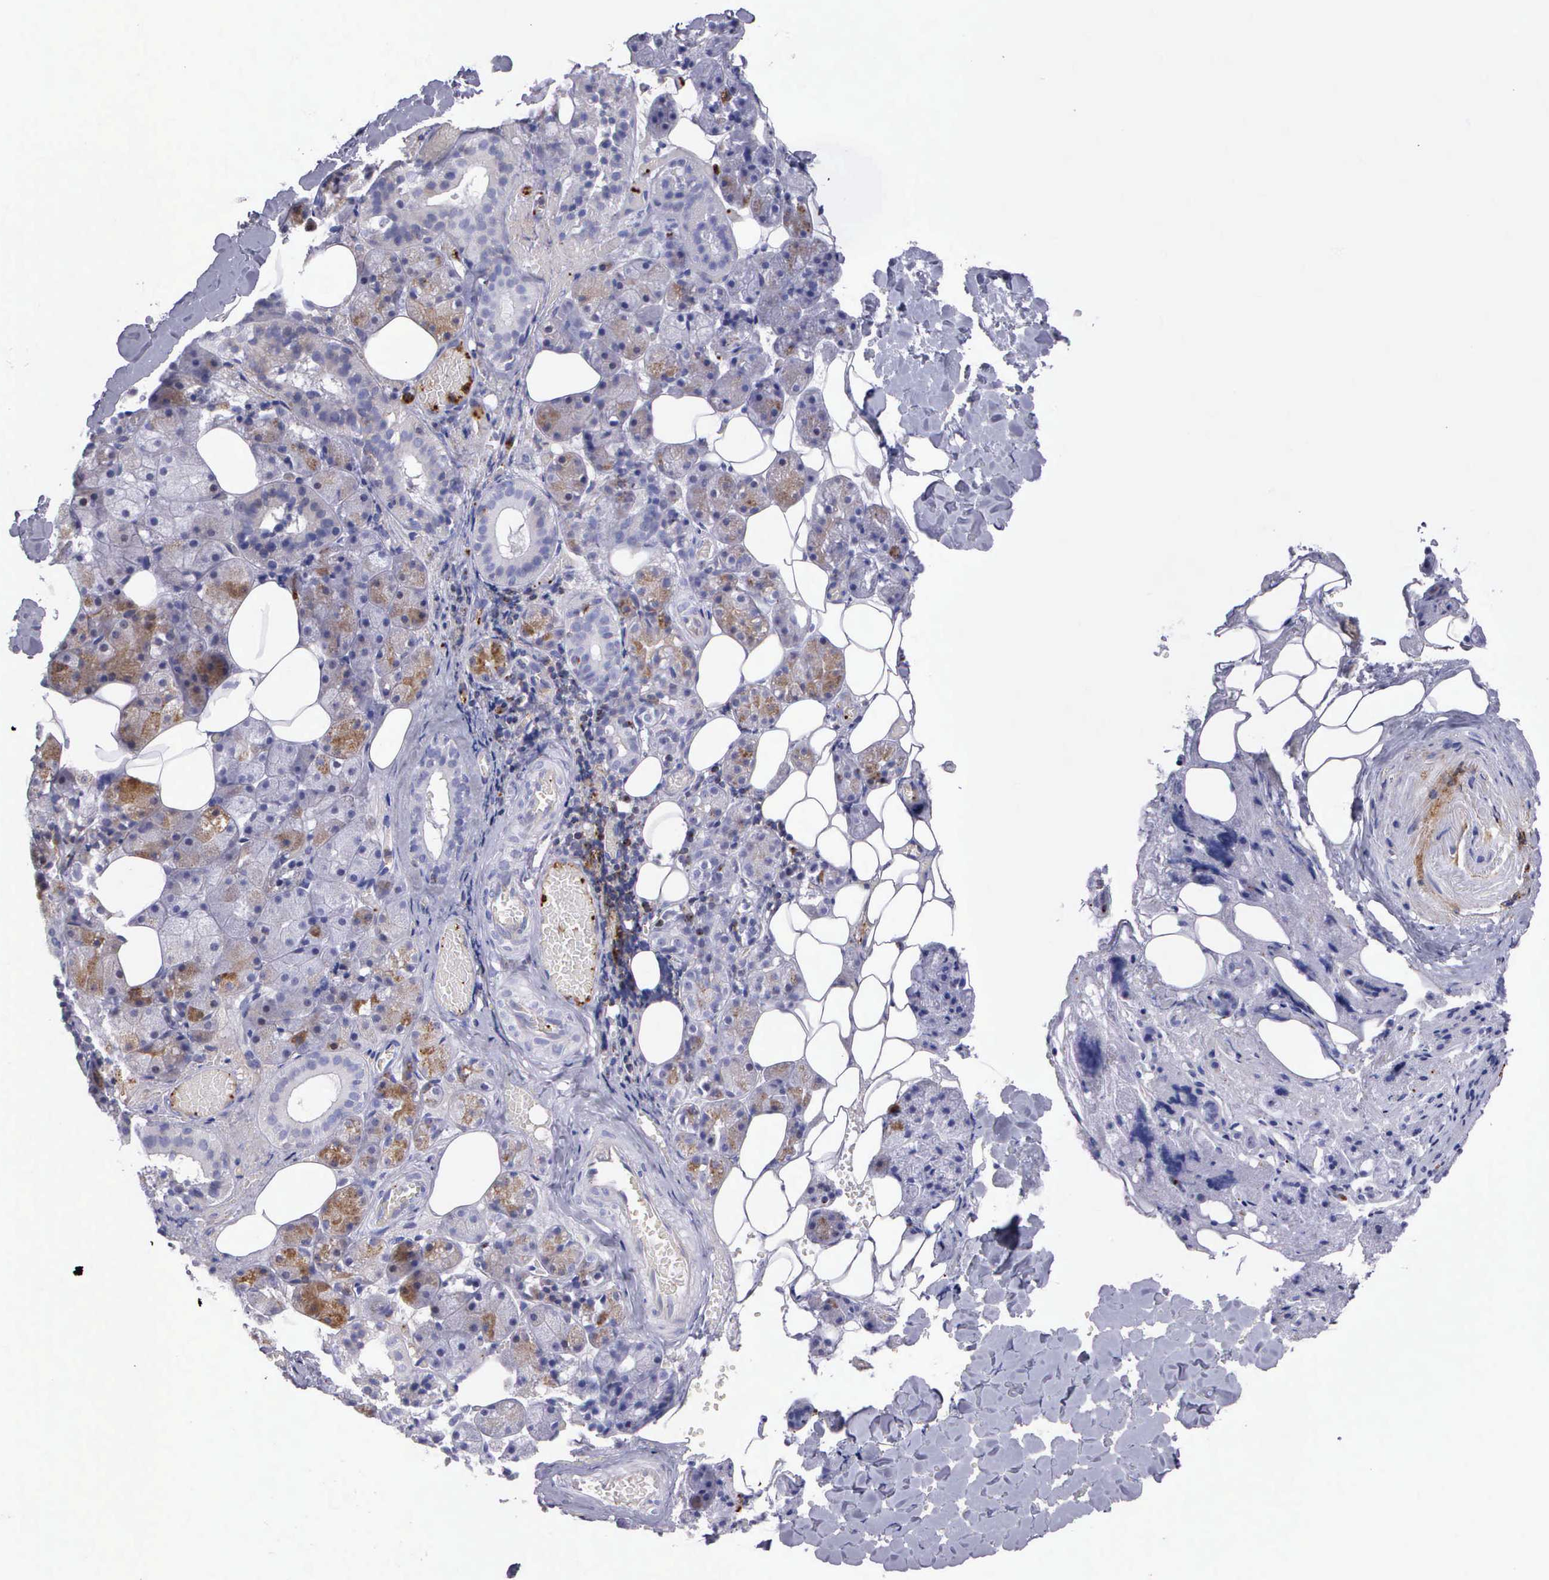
{"staining": {"intensity": "moderate", "quantity": "<25%", "location": "cytoplasmic/membranous"}, "tissue": "salivary gland", "cell_type": "Glandular cells", "image_type": "normal", "snomed": [{"axis": "morphology", "description": "Normal tissue, NOS"}, {"axis": "topography", "description": "Salivary gland"}], "caption": "Moderate cytoplasmic/membranous staining for a protein is present in approximately <25% of glandular cells of unremarkable salivary gland using immunohistochemistry.", "gene": "SRGN", "patient": {"sex": "female", "age": 55}}